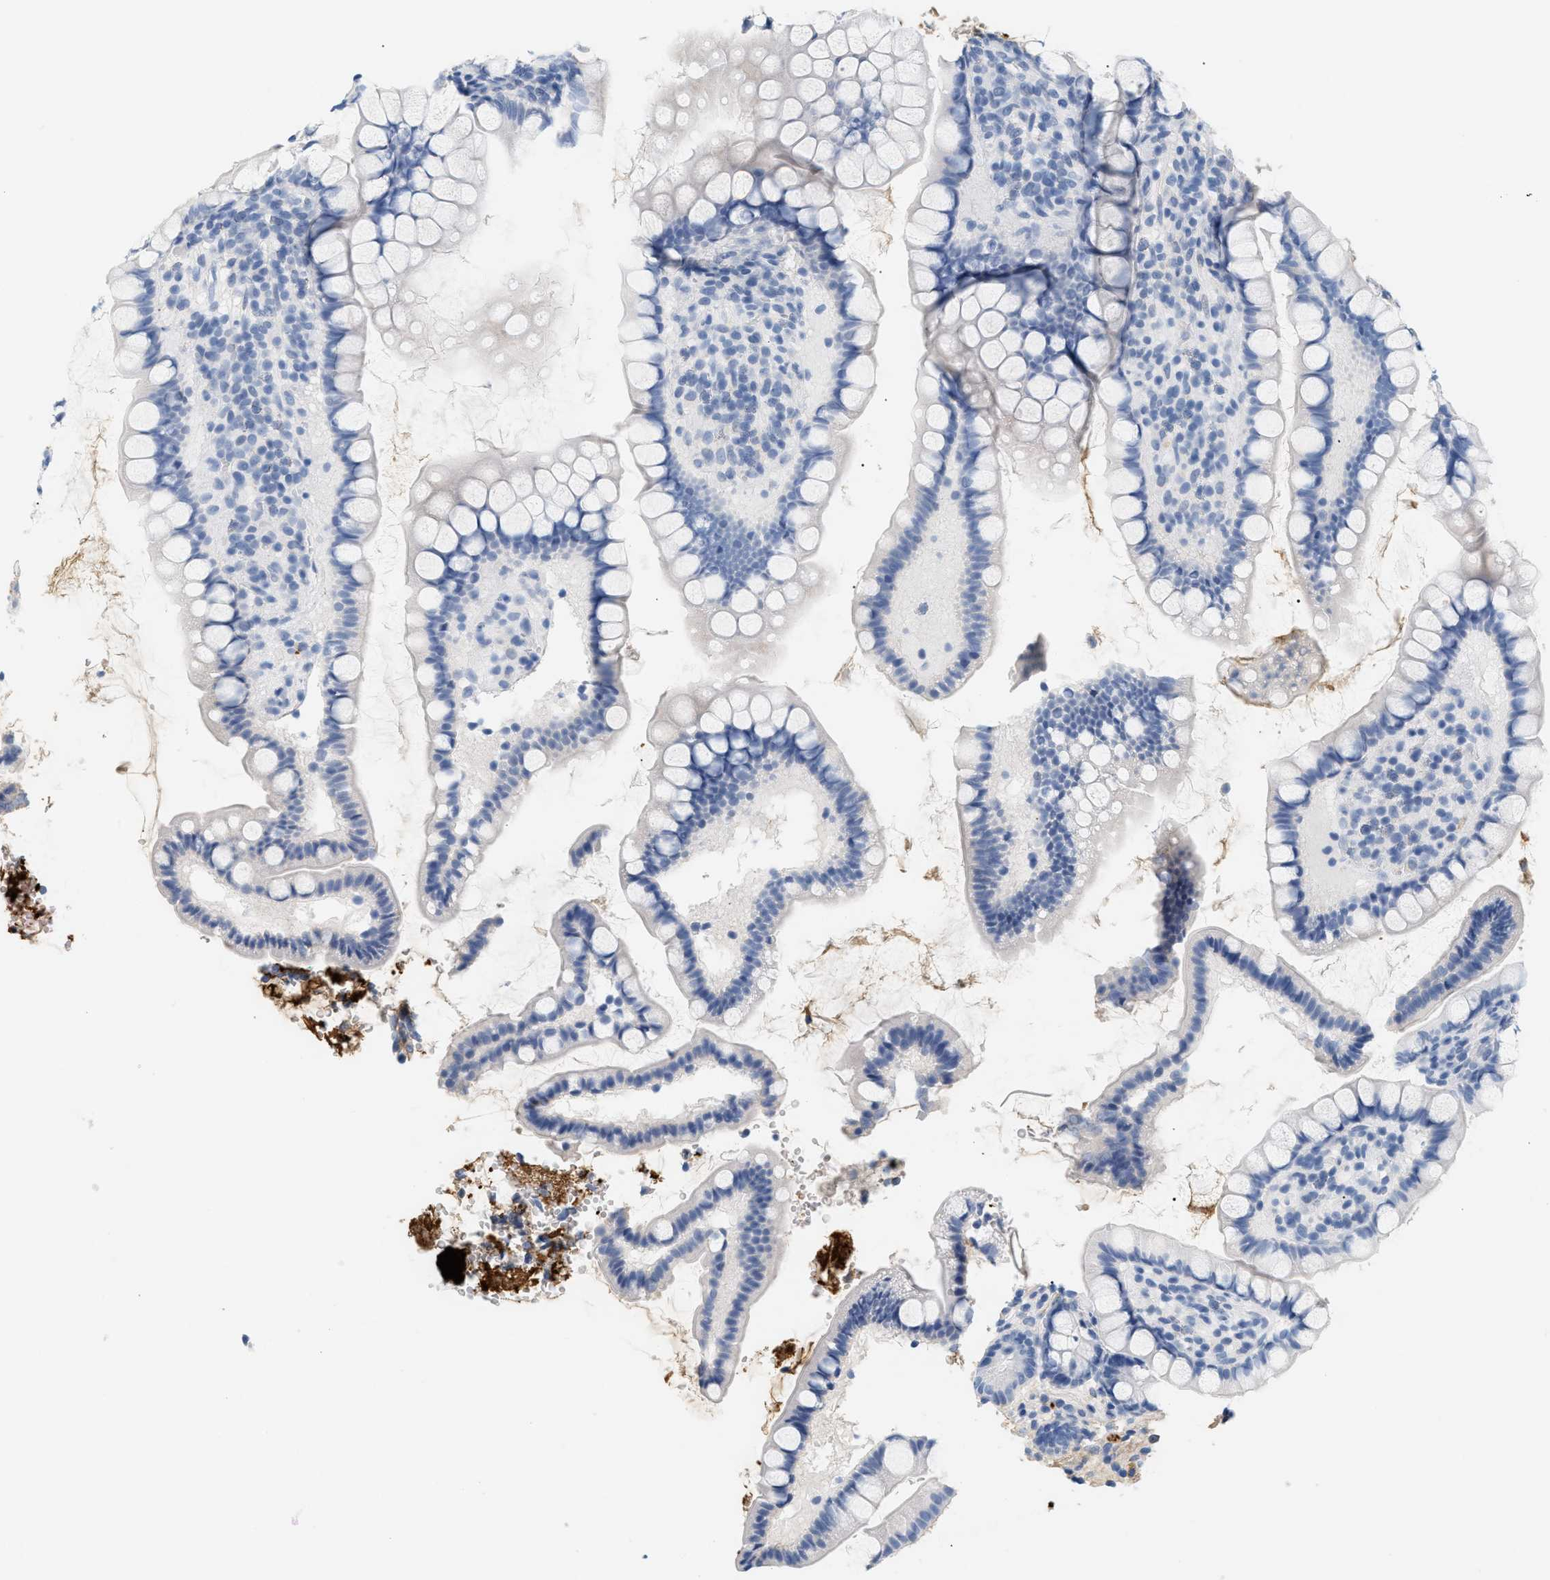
{"staining": {"intensity": "negative", "quantity": "none", "location": "none"}, "tissue": "small intestine", "cell_type": "Glandular cells", "image_type": "normal", "snomed": [{"axis": "morphology", "description": "Normal tissue, NOS"}, {"axis": "topography", "description": "Small intestine"}], "caption": "IHC micrograph of normal human small intestine stained for a protein (brown), which displays no positivity in glandular cells.", "gene": "CFH", "patient": {"sex": "female", "age": 84}}